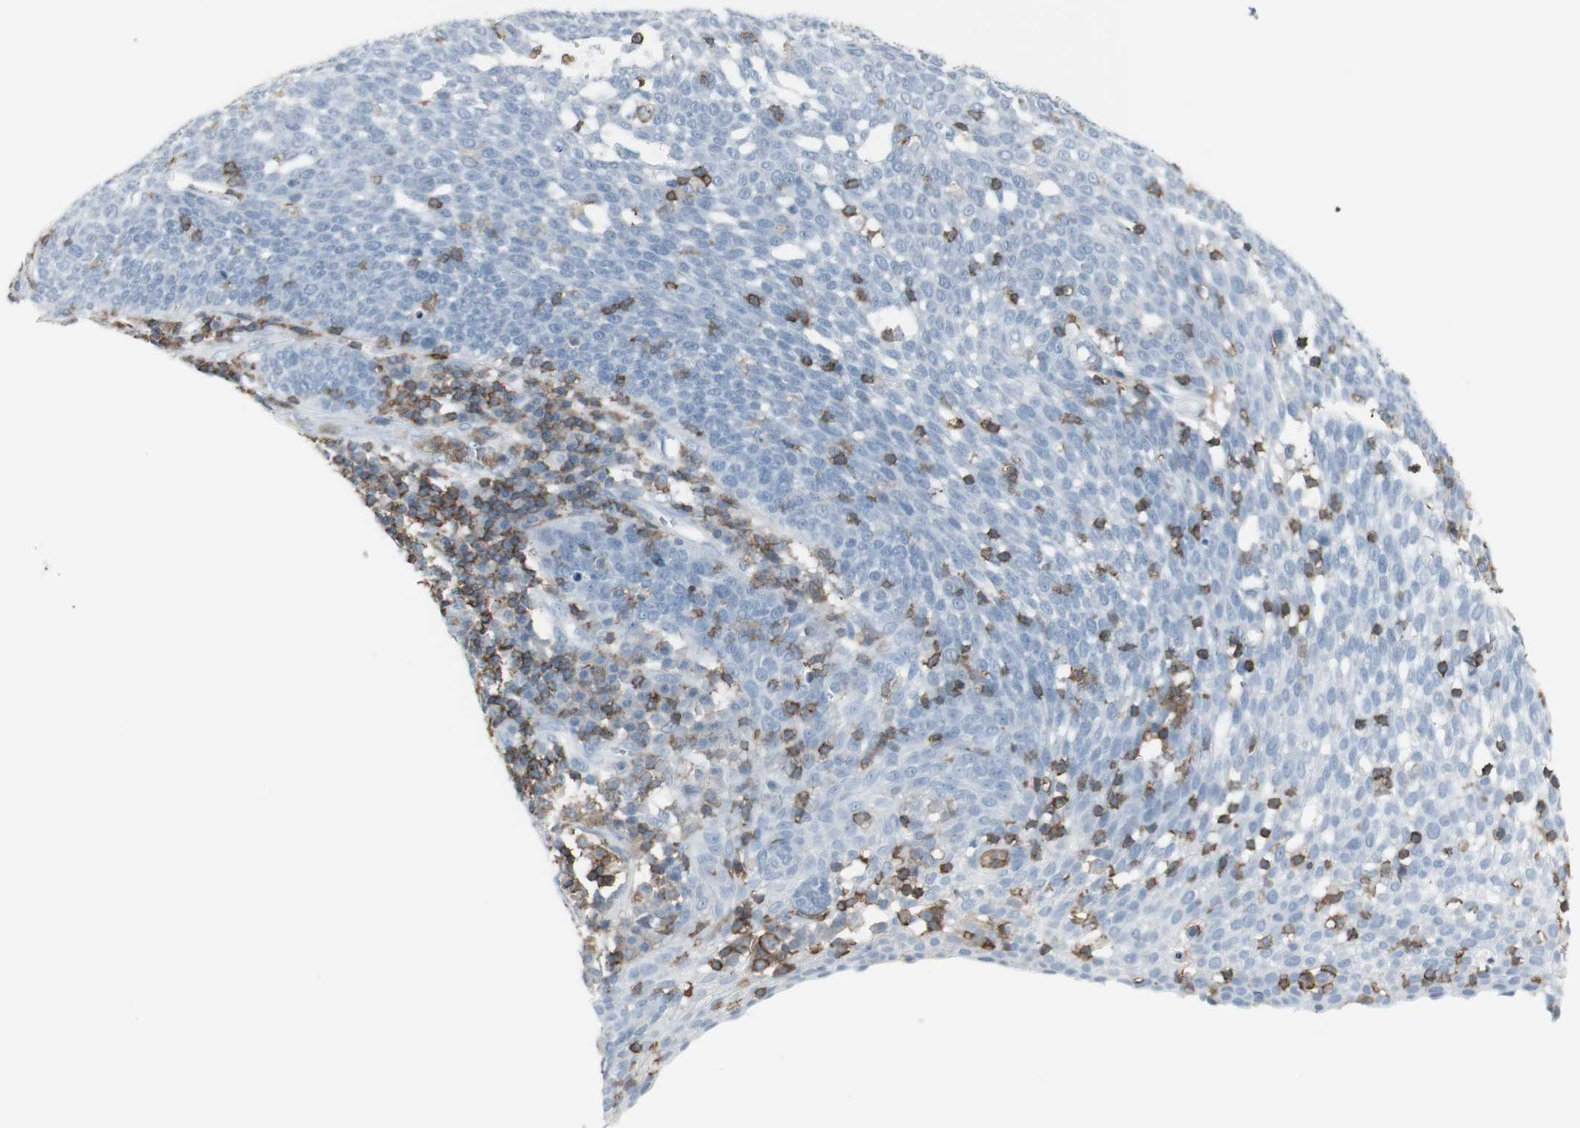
{"staining": {"intensity": "negative", "quantity": "none", "location": "none"}, "tissue": "cervical cancer", "cell_type": "Tumor cells", "image_type": "cancer", "snomed": [{"axis": "morphology", "description": "Squamous cell carcinoma, NOS"}, {"axis": "topography", "description": "Cervix"}], "caption": "Protein analysis of cervical cancer (squamous cell carcinoma) displays no significant expression in tumor cells.", "gene": "NRG1", "patient": {"sex": "female", "age": 34}}